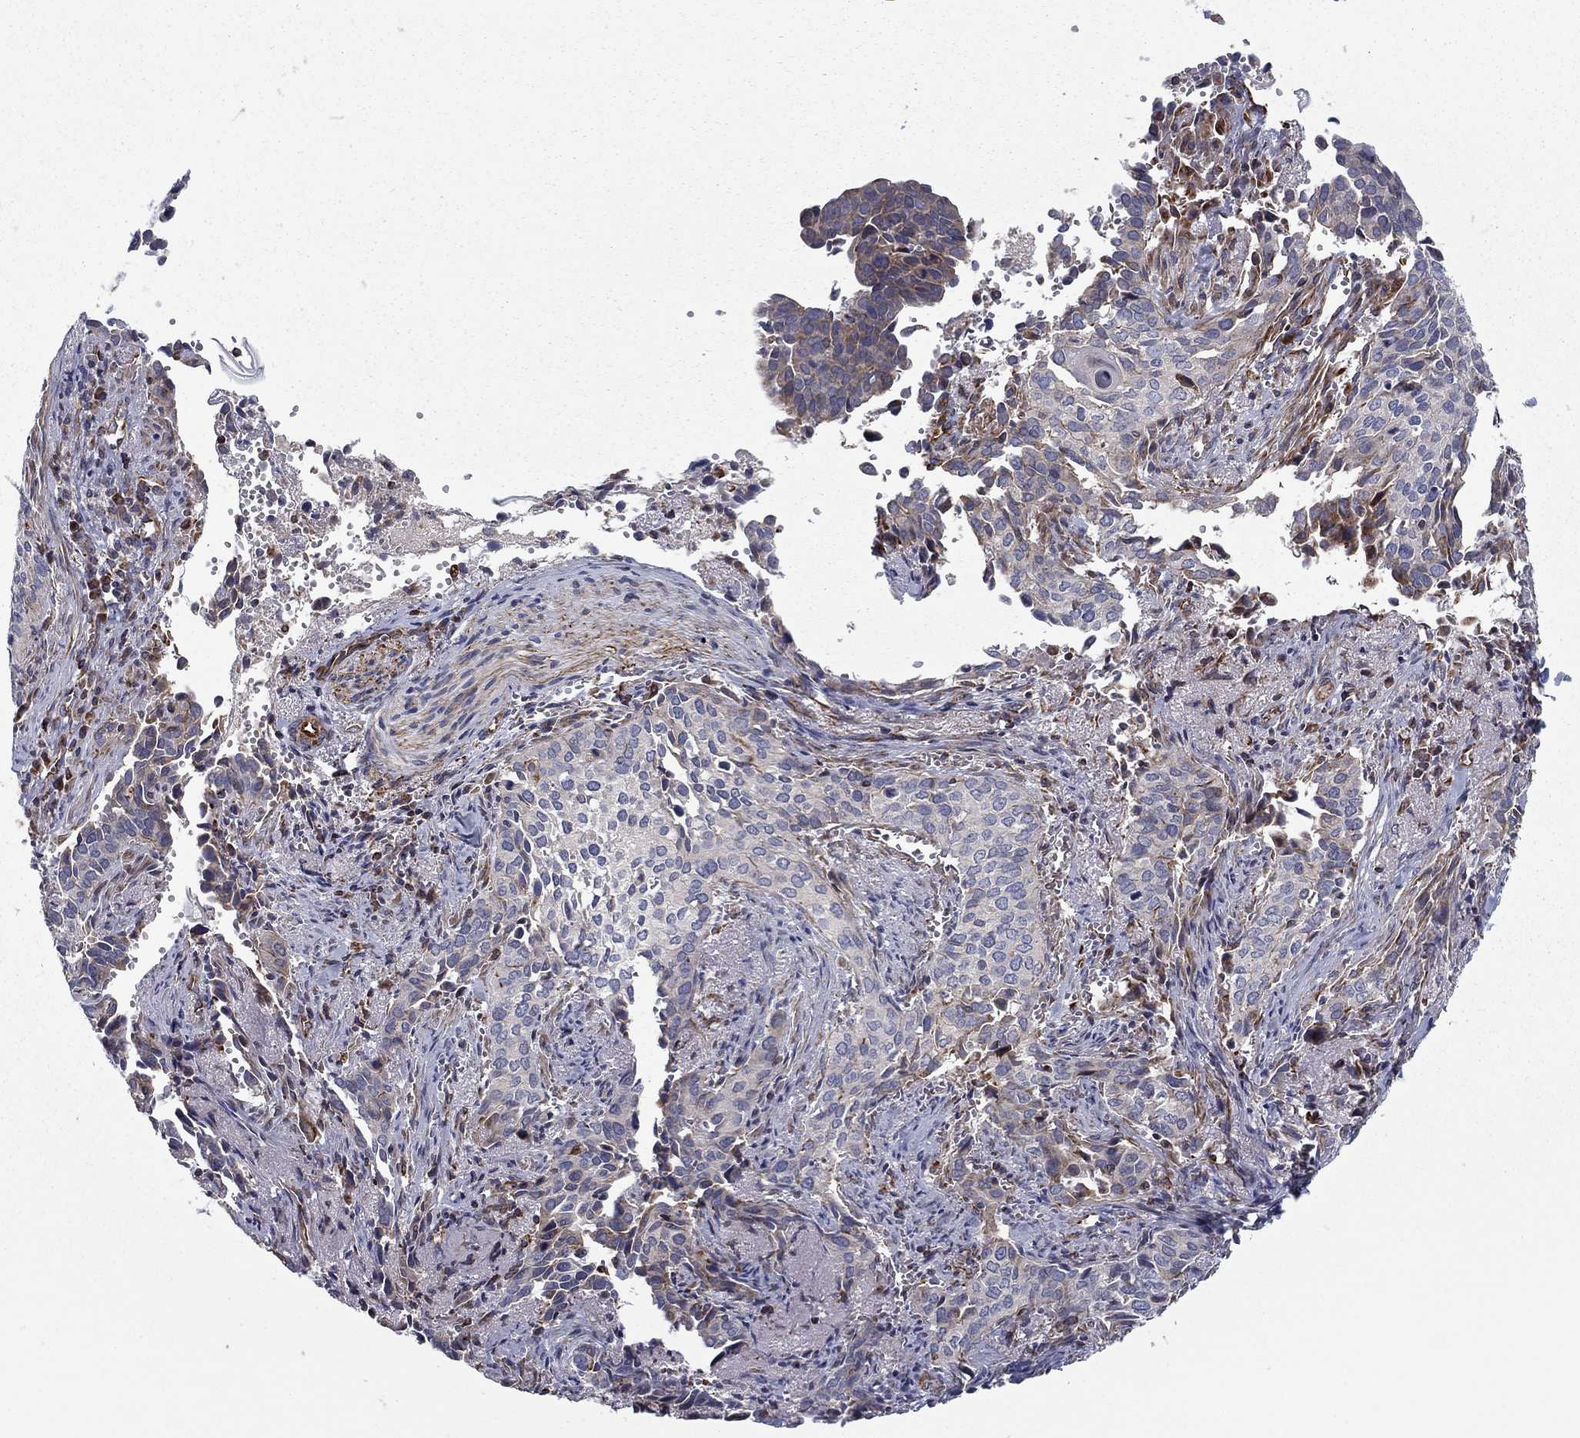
{"staining": {"intensity": "negative", "quantity": "none", "location": "none"}, "tissue": "cervical cancer", "cell_type": "Tumor cells", "image_type": "cancer", "snomed": [{"axis": "morphology", "description": "Squamous cell carcinoma, NOS"}, {"axis": "topography", "description": "Cervix"}], "caption": "This is an immunohistochemistry (IHC) histopathology image of human cervical cancer (squamous cell carcinoma). There is no staining in tumor cells.", "gene": "CLSTN1", "patient": {"sex": "female", "age": 29}}